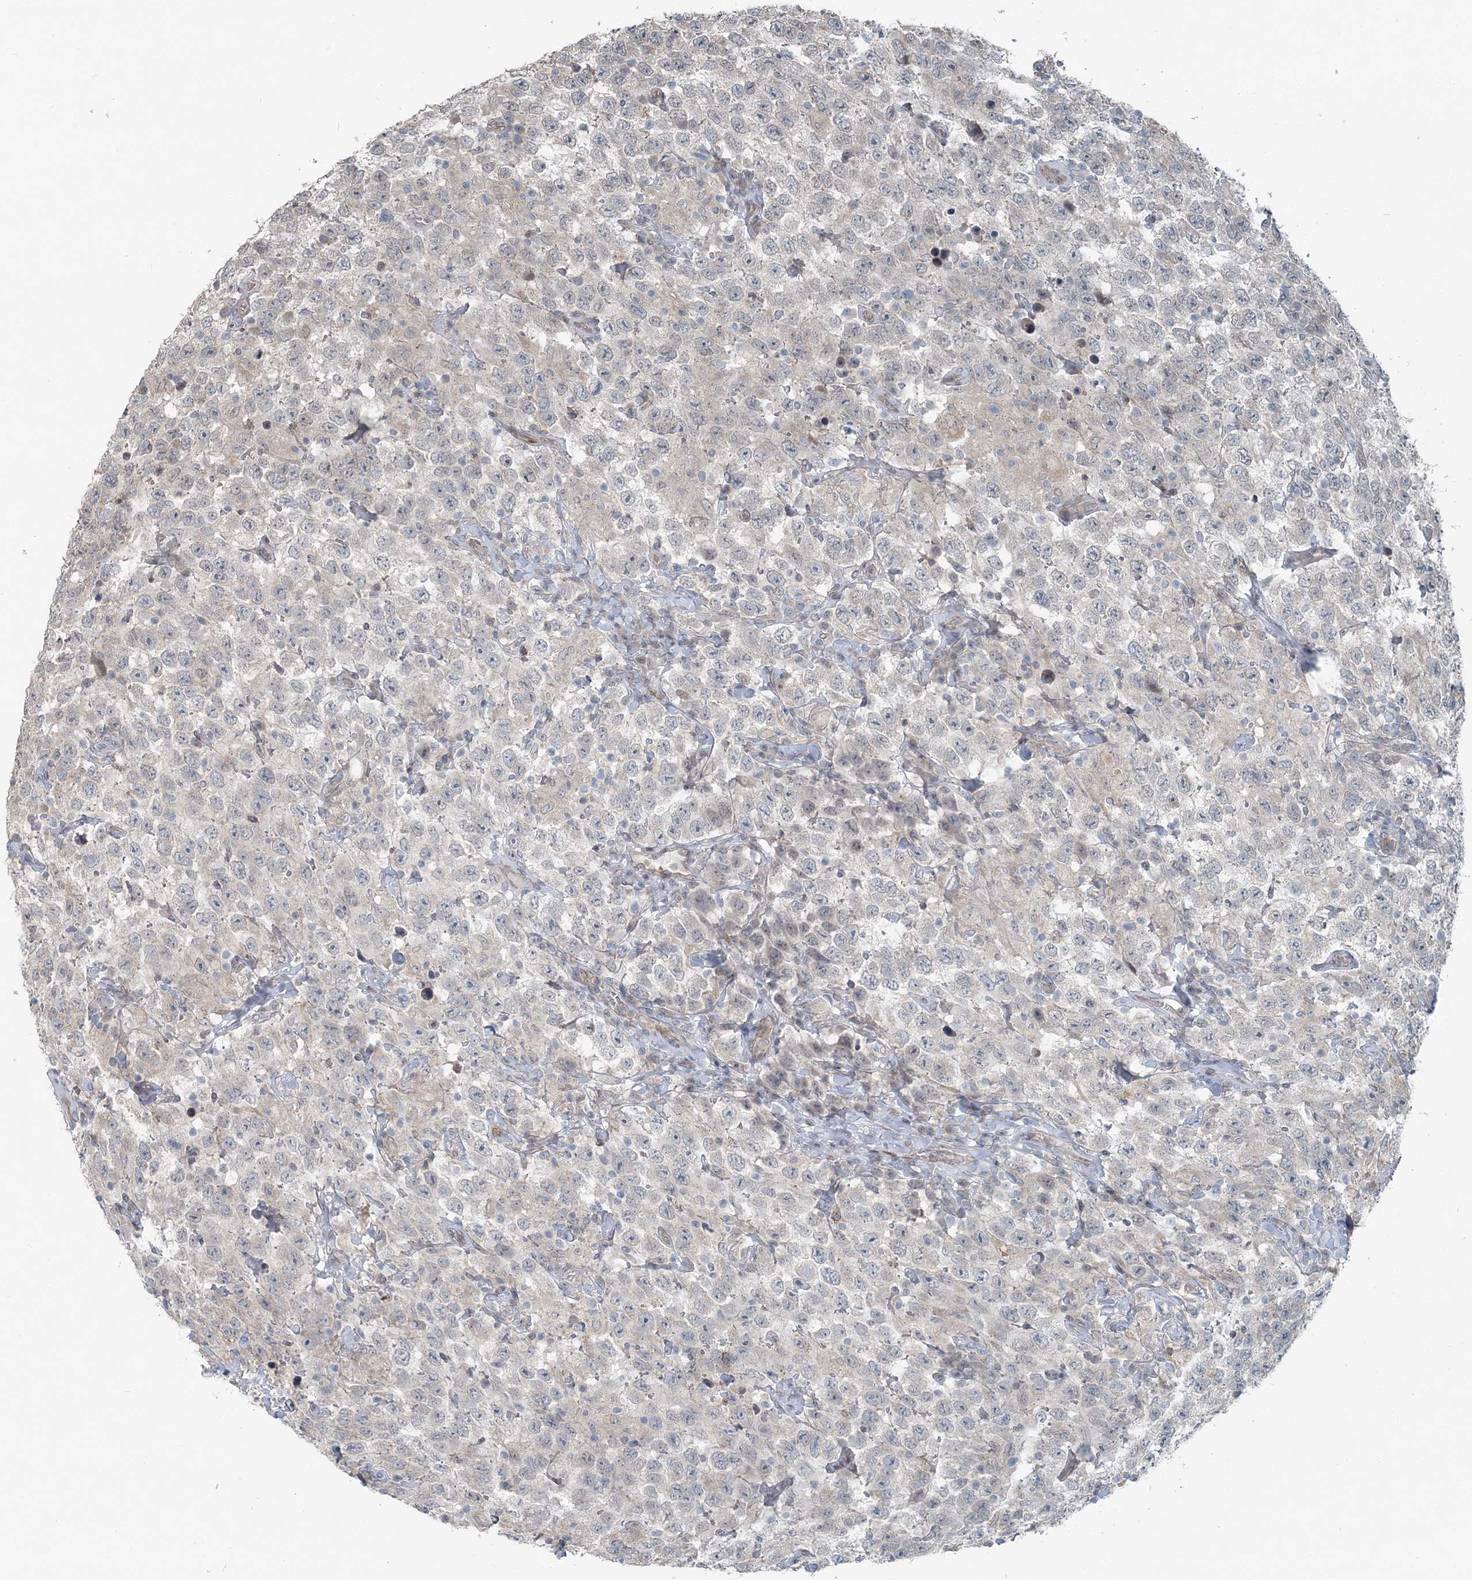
{"staining": {"intensity": "negative", "quantity": "none", "location": "none"}, "tissue": "testis cancer", "cell_type": "Tumor cells", "image_type": "cancer", "snomed": [{"axis": "morphology", "description": "Seminoma, NOS"}, {"axis": "topography", "description": "Testis"}], "caption": "An immunohistochemistry (IHC) micrograph of testis seminoma is shown. There is no staining in tumor cells of testis seminoma.", "gene": "FBXL17", "patient": {"sex": "male", "age": 41}}